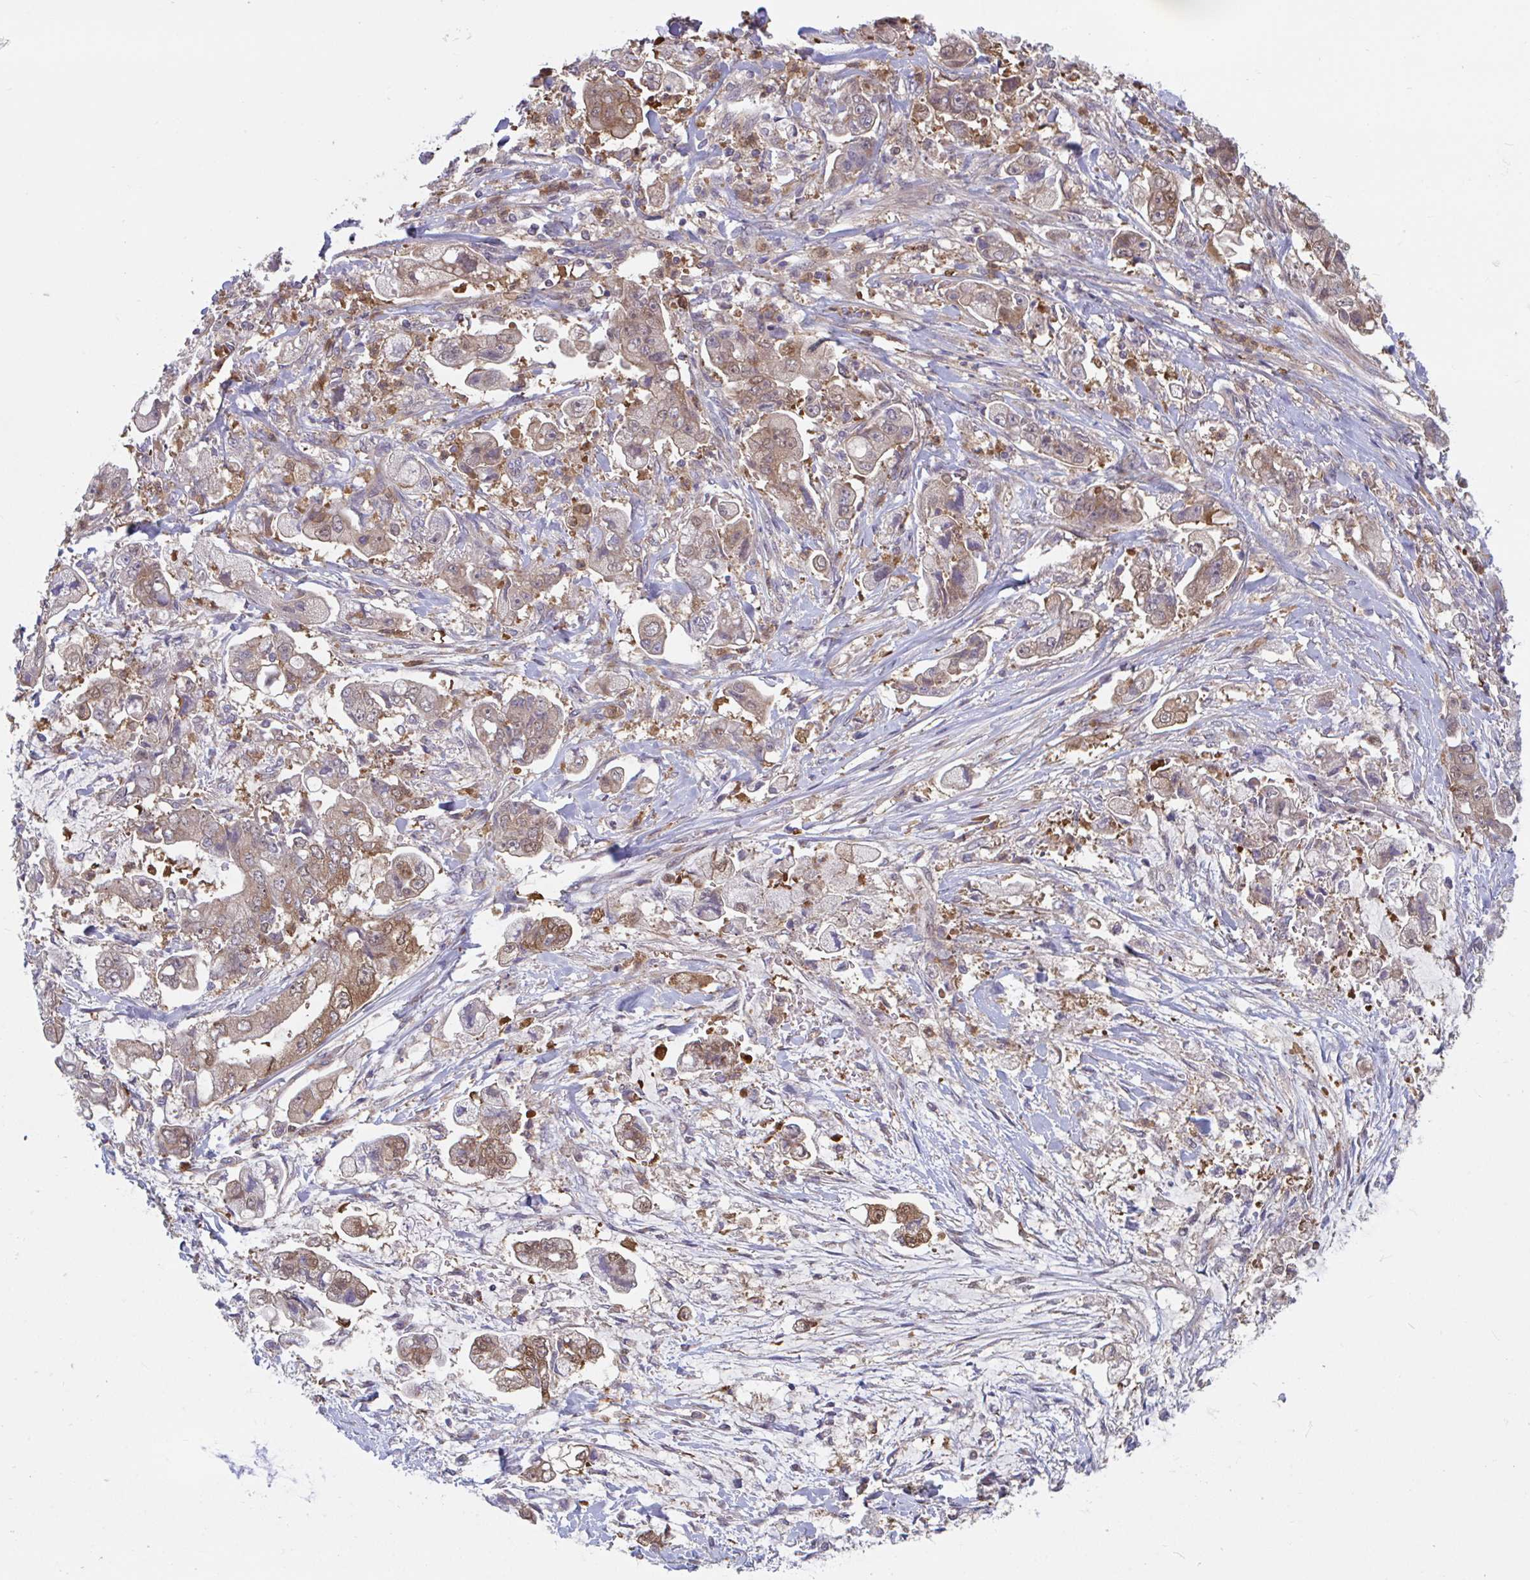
{"staining": {"intensity": "moderate", "quantity": ">75%", "location": "cytoplasmic/membranous,nuclear"}, "tissue": "stomach cancer", "cell_type": "Tumor cells", "image_type": "cancer", "snomed": [{"axis": "morphology", "description": "Adenocarcinoma, NOS"}, {"axis": "topography", "description": "Stomach"}], "caption": "A brown stain highlights moderate cytoplasmic/membranous and nuclear staining of a protein in stomach cancer tumor cells. The staining was performed using DAB (3,3'-diaminobenzidine) to visualize the protein expression in brown, while the nuclei were stained in blue with hematoxylin (Magnification: 20x).", "gene": "LMNTD2", "patient": {"sex": "male", "age": 62}}